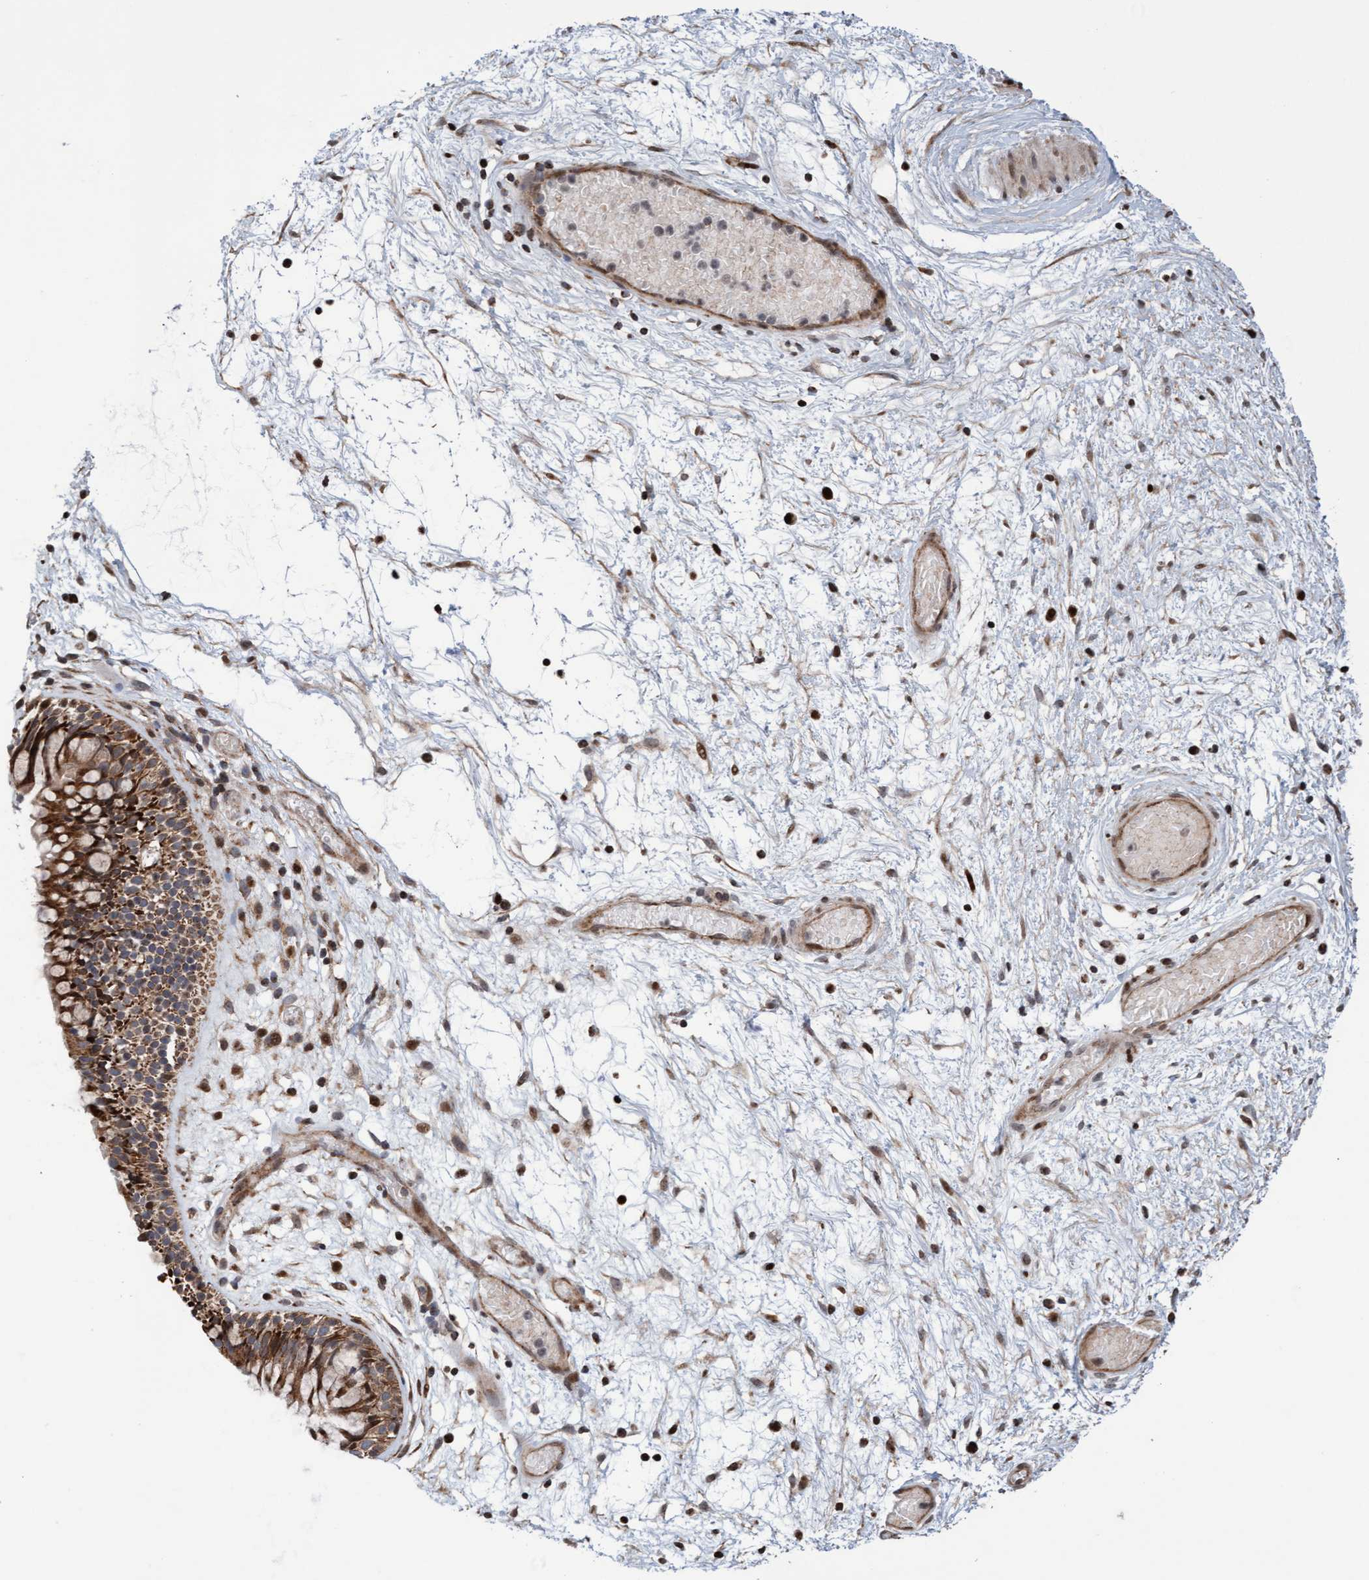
{"staining": {"intensity": "strong", "quantity": ">75%", "location": "cytoplasmic/membranous"}, "tissue": "nasopharynx", "cell_type": "Respiratory epithelial cells", "image_type": "normal", "snomed": [{"axis": "morphology", "description": "Normal tissue, NOS"}, {"axis": "morphology", "description": "Inflammation, NOS"}, {"axis": "topography", "description": "Nasopharynx"}], "caption": "This is a histology image of immunohistochemistry (IHC) staining of unremarkable nasopharynx, which shows strong expression in the cytoplasmic/membranous of respiratory epithelial cells.", "gene": "PECR", "patient": {"sex": "male", "age": 48}}